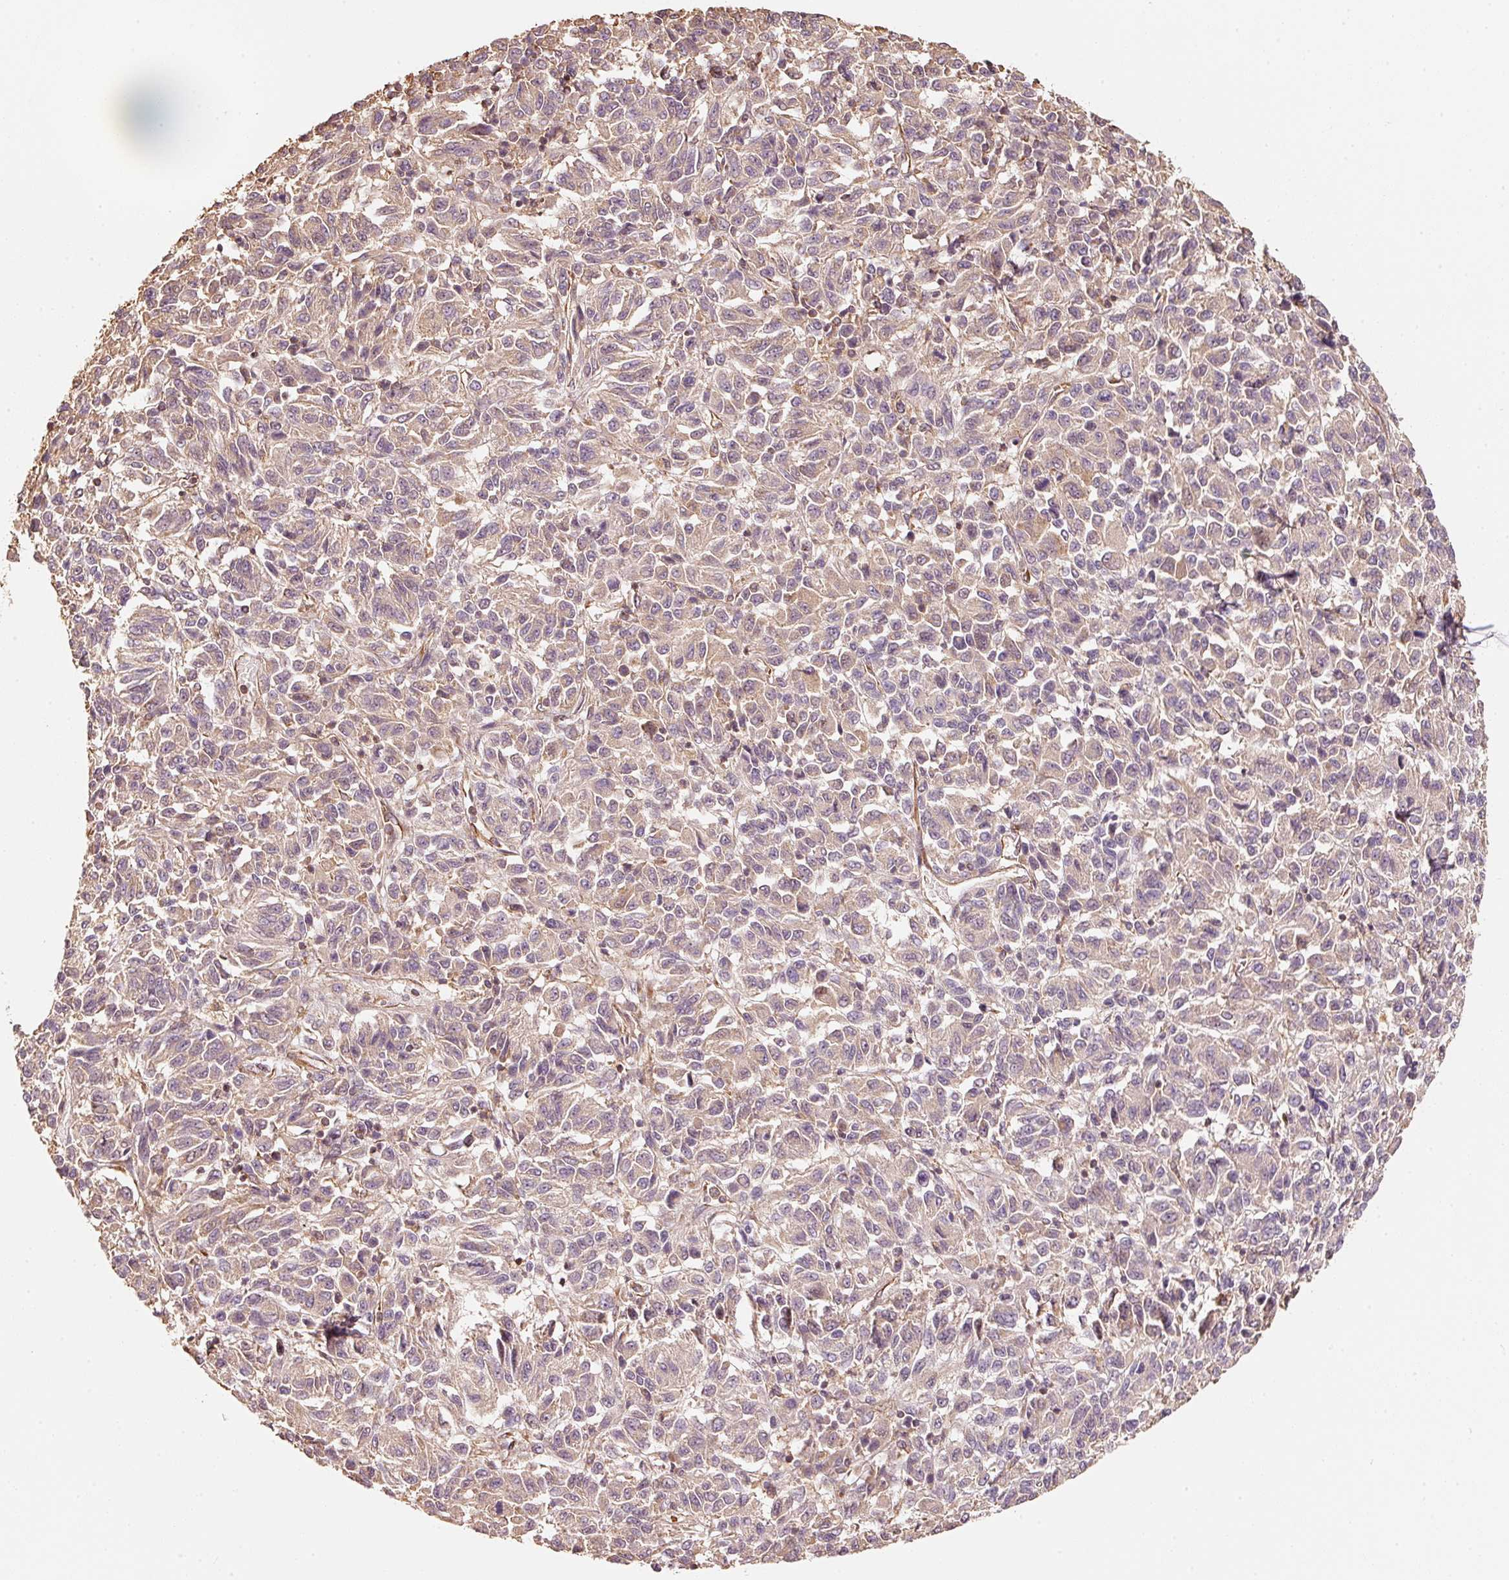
{"staining": {"intensity": "weak", "quantity": ">75%", "location": "cytoplasmic/membranous"}, "tissue": "melanoma", "cell_type": "Tumor cells", "image_type": "cancer", "snomed": [{"axis": "morphology", "description": "Malignant melanoma, Metastatic site"}, {"axis": "topography", "description": "Lung"}], "caption": "A high-resolution histopathology image shows IHC staining of melanoma, which demonstrates weak cytoplasmic/membranous expression in about >75% of tumor cells. Using DAB (brown) and hematoxylin (blue) stains, captured at high magnification using brightfield microscopy.", "gene": "CEP95", "patient": {"sex": "male", "age": 64}}